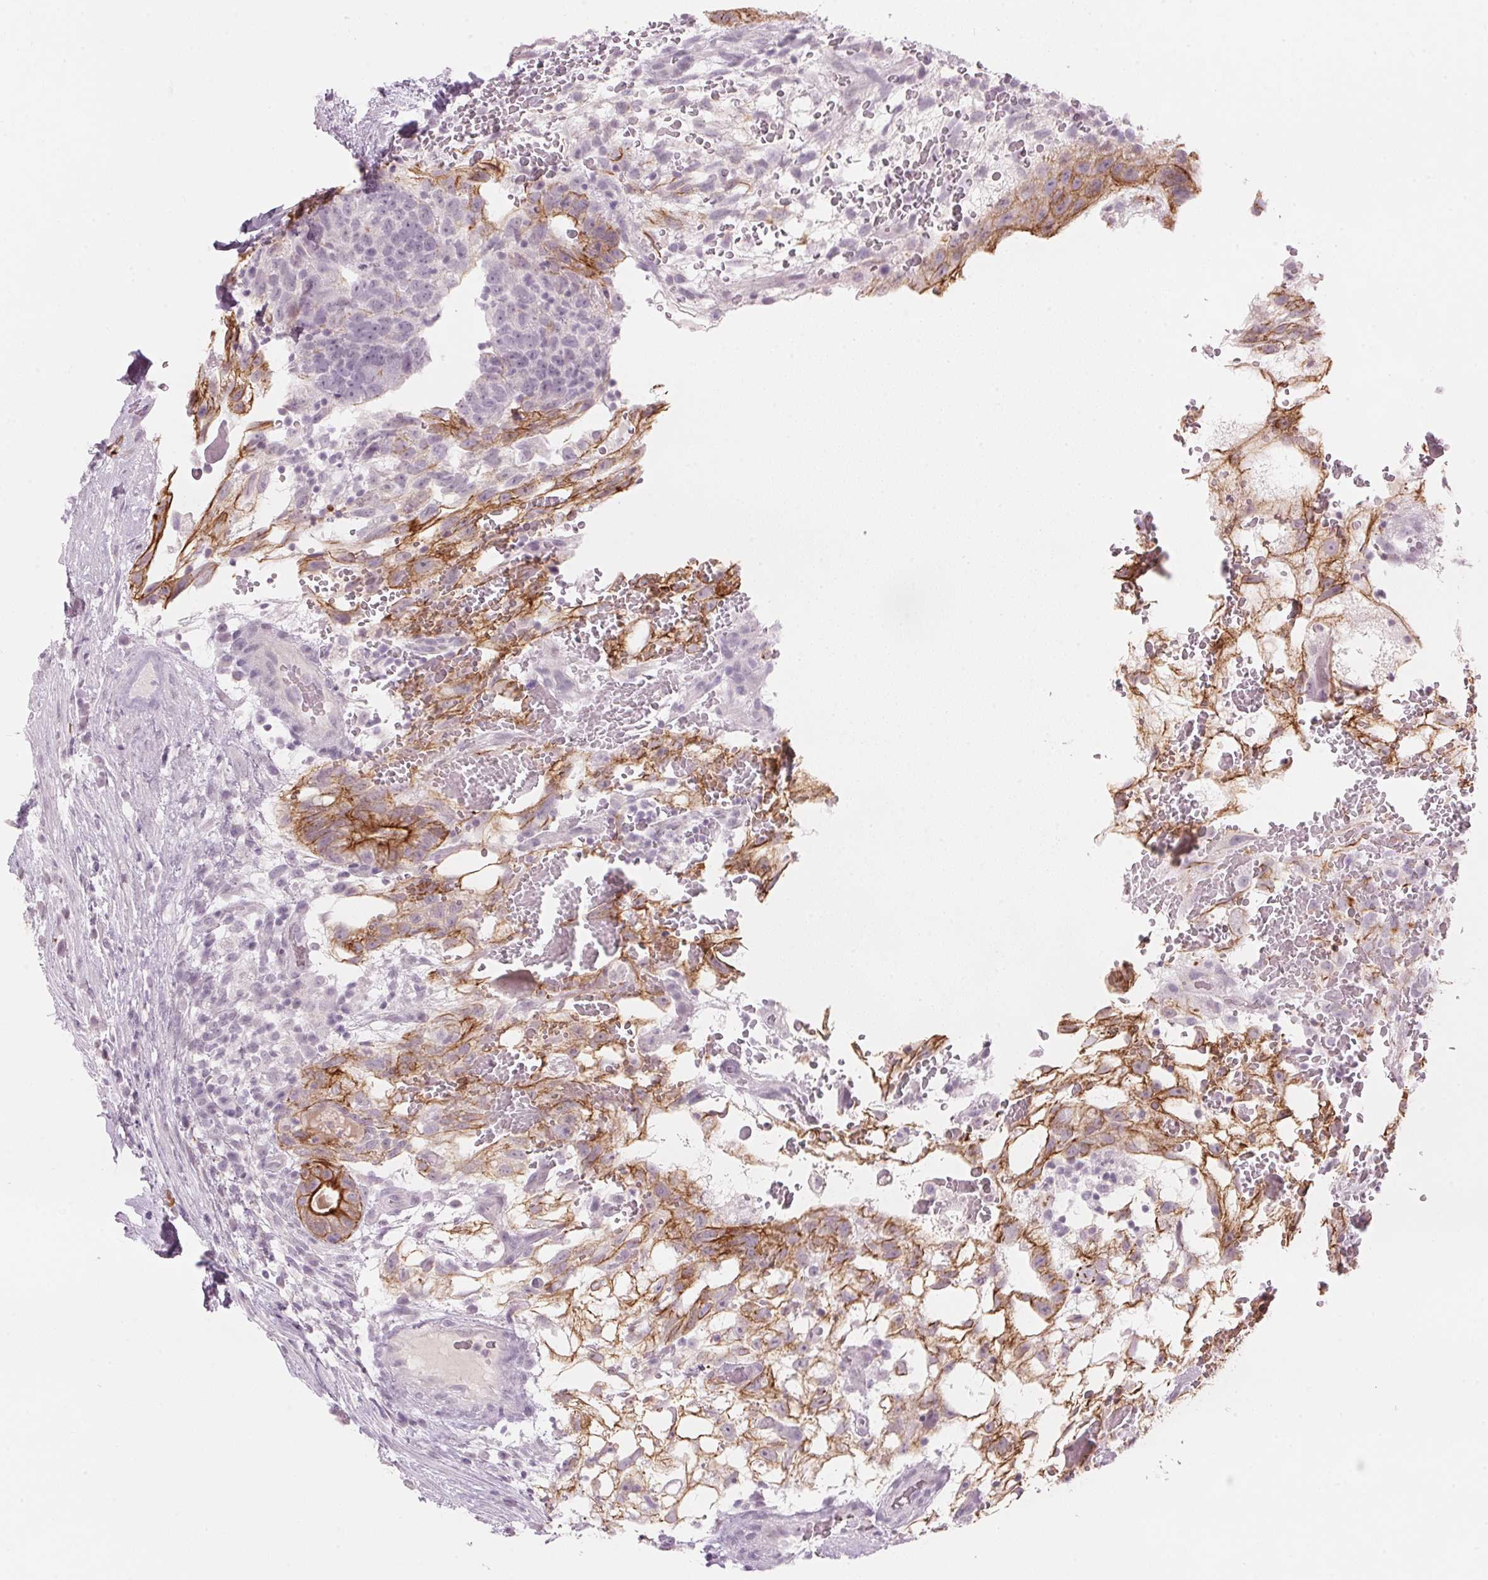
{"staining": {"intensity": "moderate", "quantity": "25%-75%", "location": "cytoplasmic/membranous"}, "tissue": "testis cancer", "cell_type": "Tumor cells", "image_type": "cancer", "snomed": [{"axis": "morphology", "description": "Normal tissue, NOS"}, {"axis": "morphology", "description": "Carcinoma, Embryonal, NOS"}, {"axis": "topography", "description": "Testis"}], "caption": "A brown stain highlights moderate cytoplasmic/membranous positivity of a protein in embryonal carcinoma (testis) tumor cells.", "gene": "SCTR", "patient": {"sex": "male", "age": 32}}